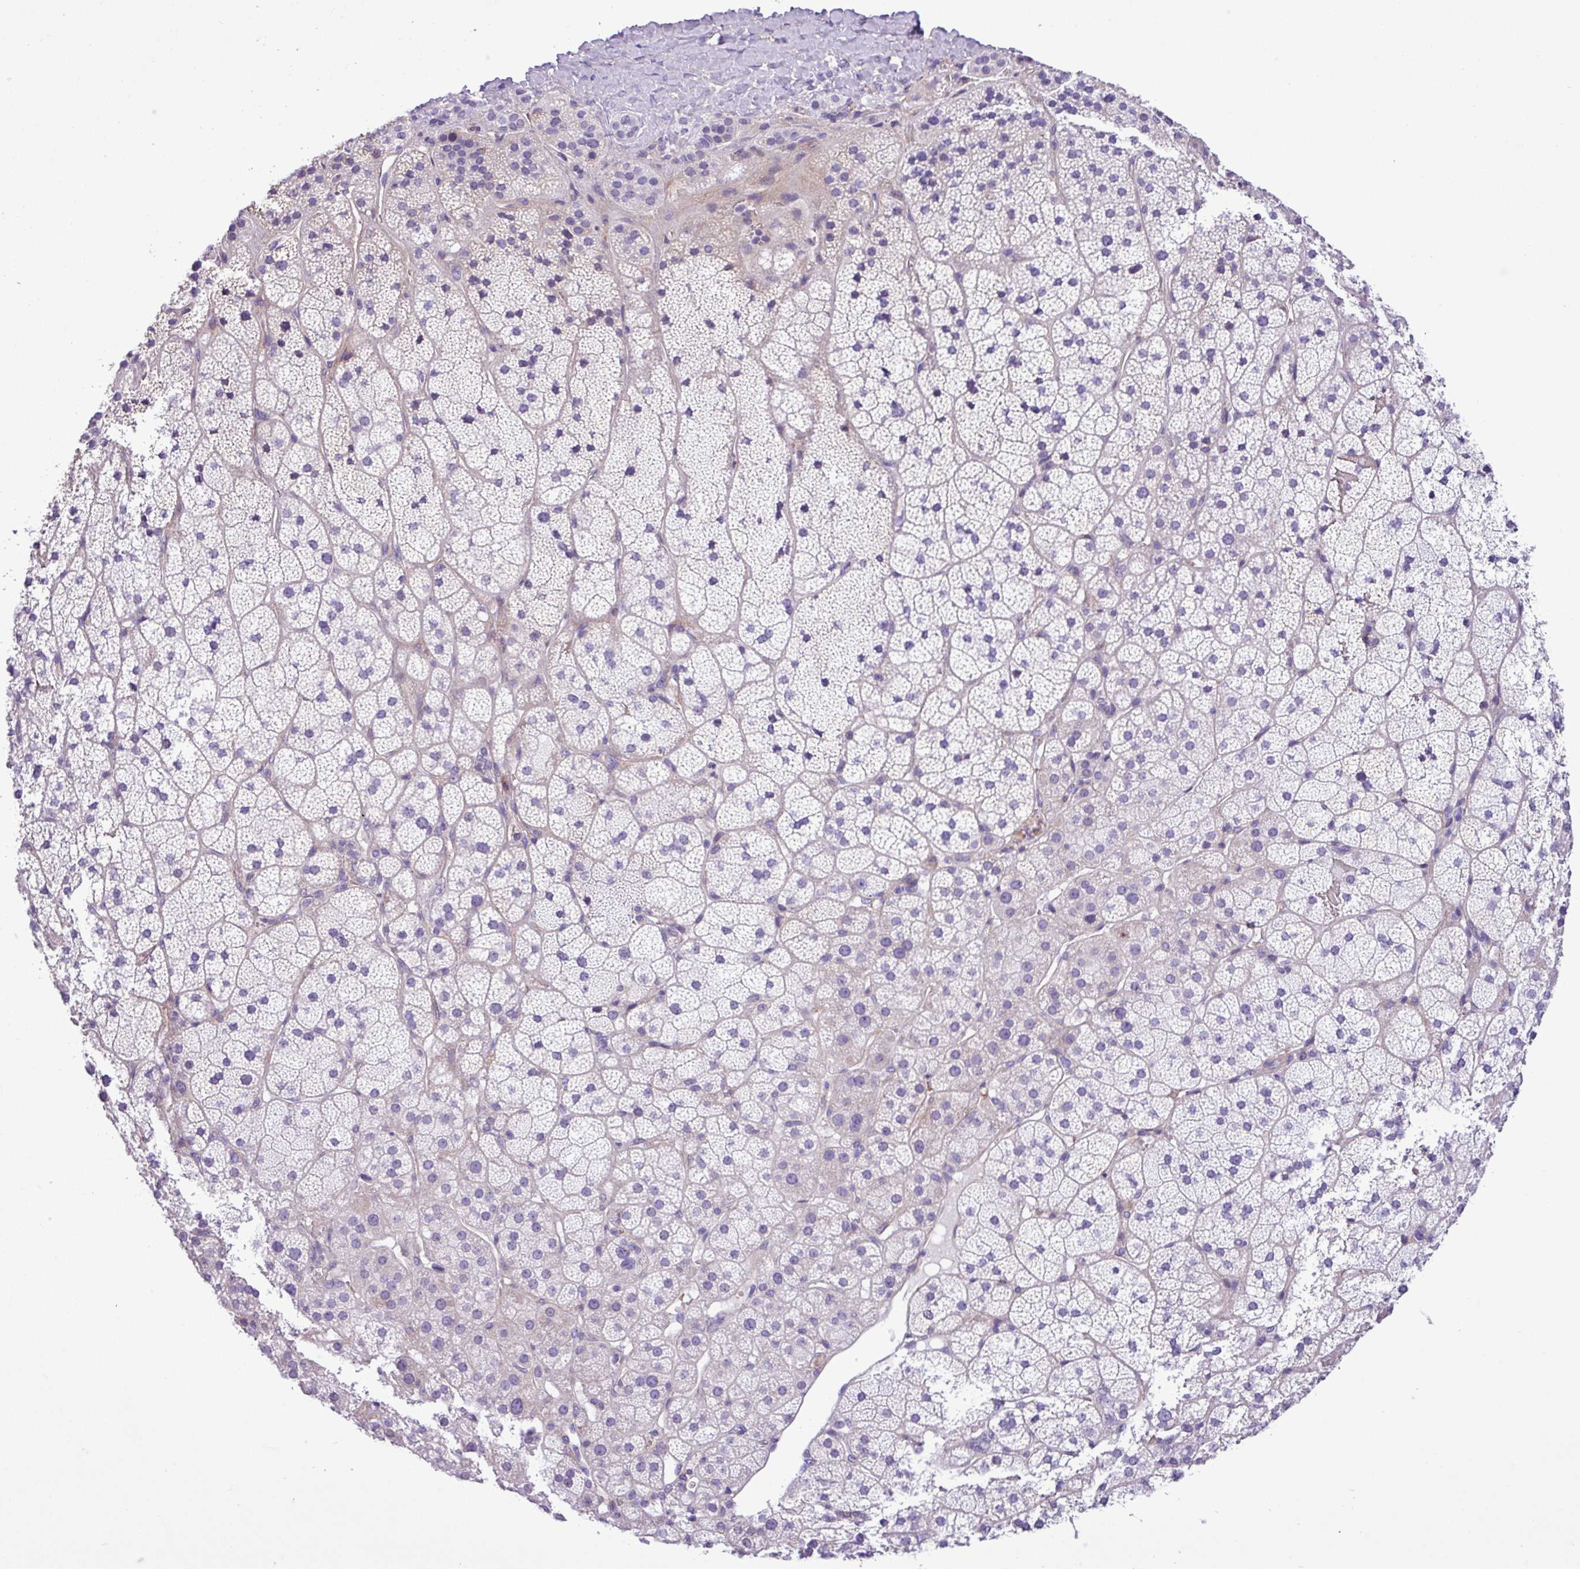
{"staining": {"intensity": "negative", "quantity": "none", "location": "none"}, "tissue": "adrenal gland", "cell_type": "Glandular cells", "image_type": "normal", "snomed": [{"axis": "morphology", "description": "Normal tissue, NOS"}, {"axis": "topography", "description": "Adrenal gland"}], "caption": "The IHC image has no significant staining in glandular cells of adrenal gland.", "gene": "C11orf91", "patient": {"sex": "female", "age": 70}}